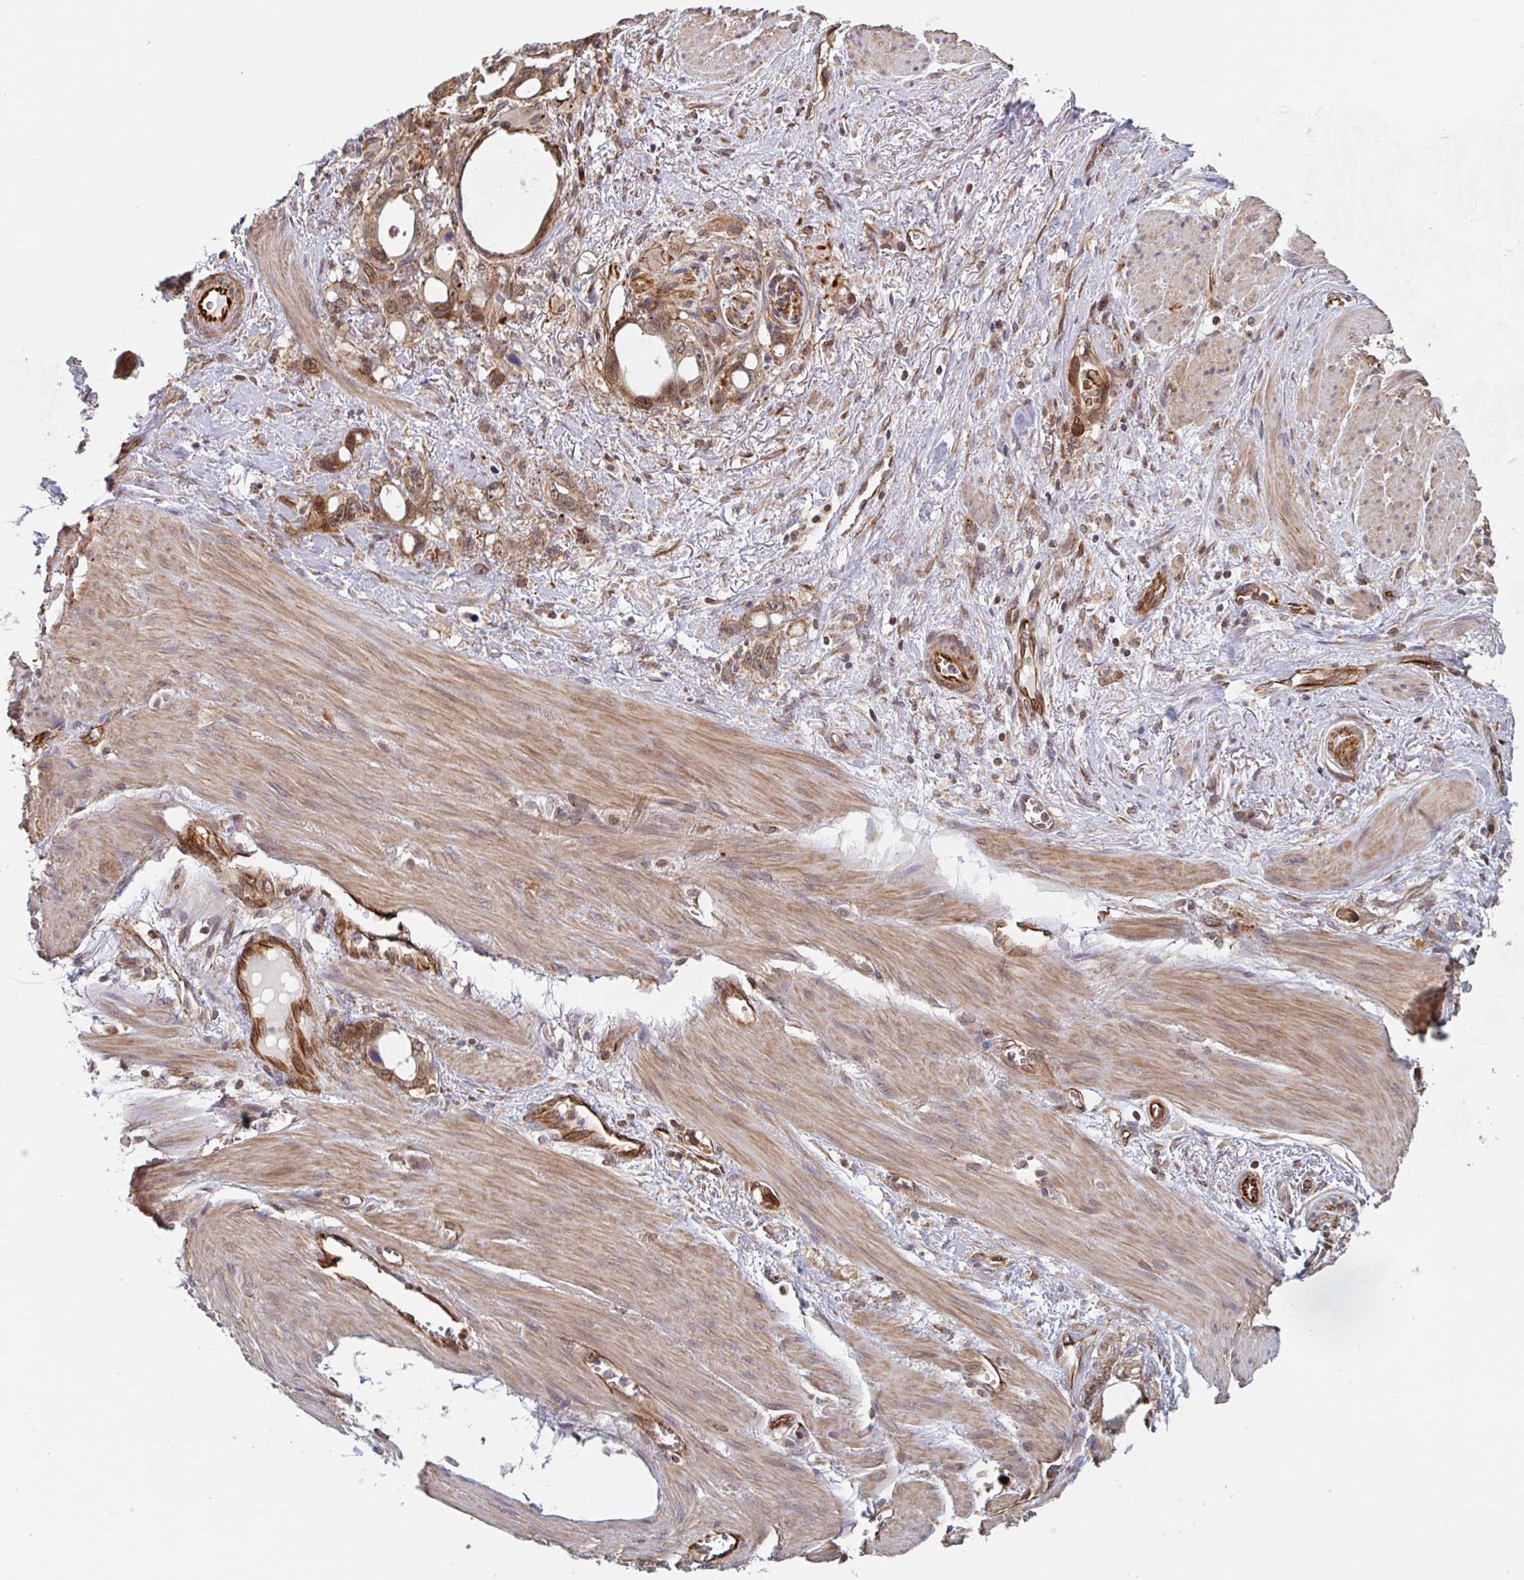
{"staining": {"intensity": "moderate", "quantity": ">75%", "location": "cytoplasmic/membranous,nuclear"}, "tissue": "stomach cancer", "cell_type": "Tumor cells", "image_type": "cancer", "snomed": [{"axis": "morphology", "description": "Adenocarcinoma, NOS"}, {"axis": "topography", "description": "Stomach, upper"}], "caption": "This is an image of IHC staining of adenocarcinoma (stomach), which shows moderate expression in the cytoplasmic/membranous and nuclear of tumor cells.", "gene": "NUB1", "patient": {"sex": "male", "age": 74}}